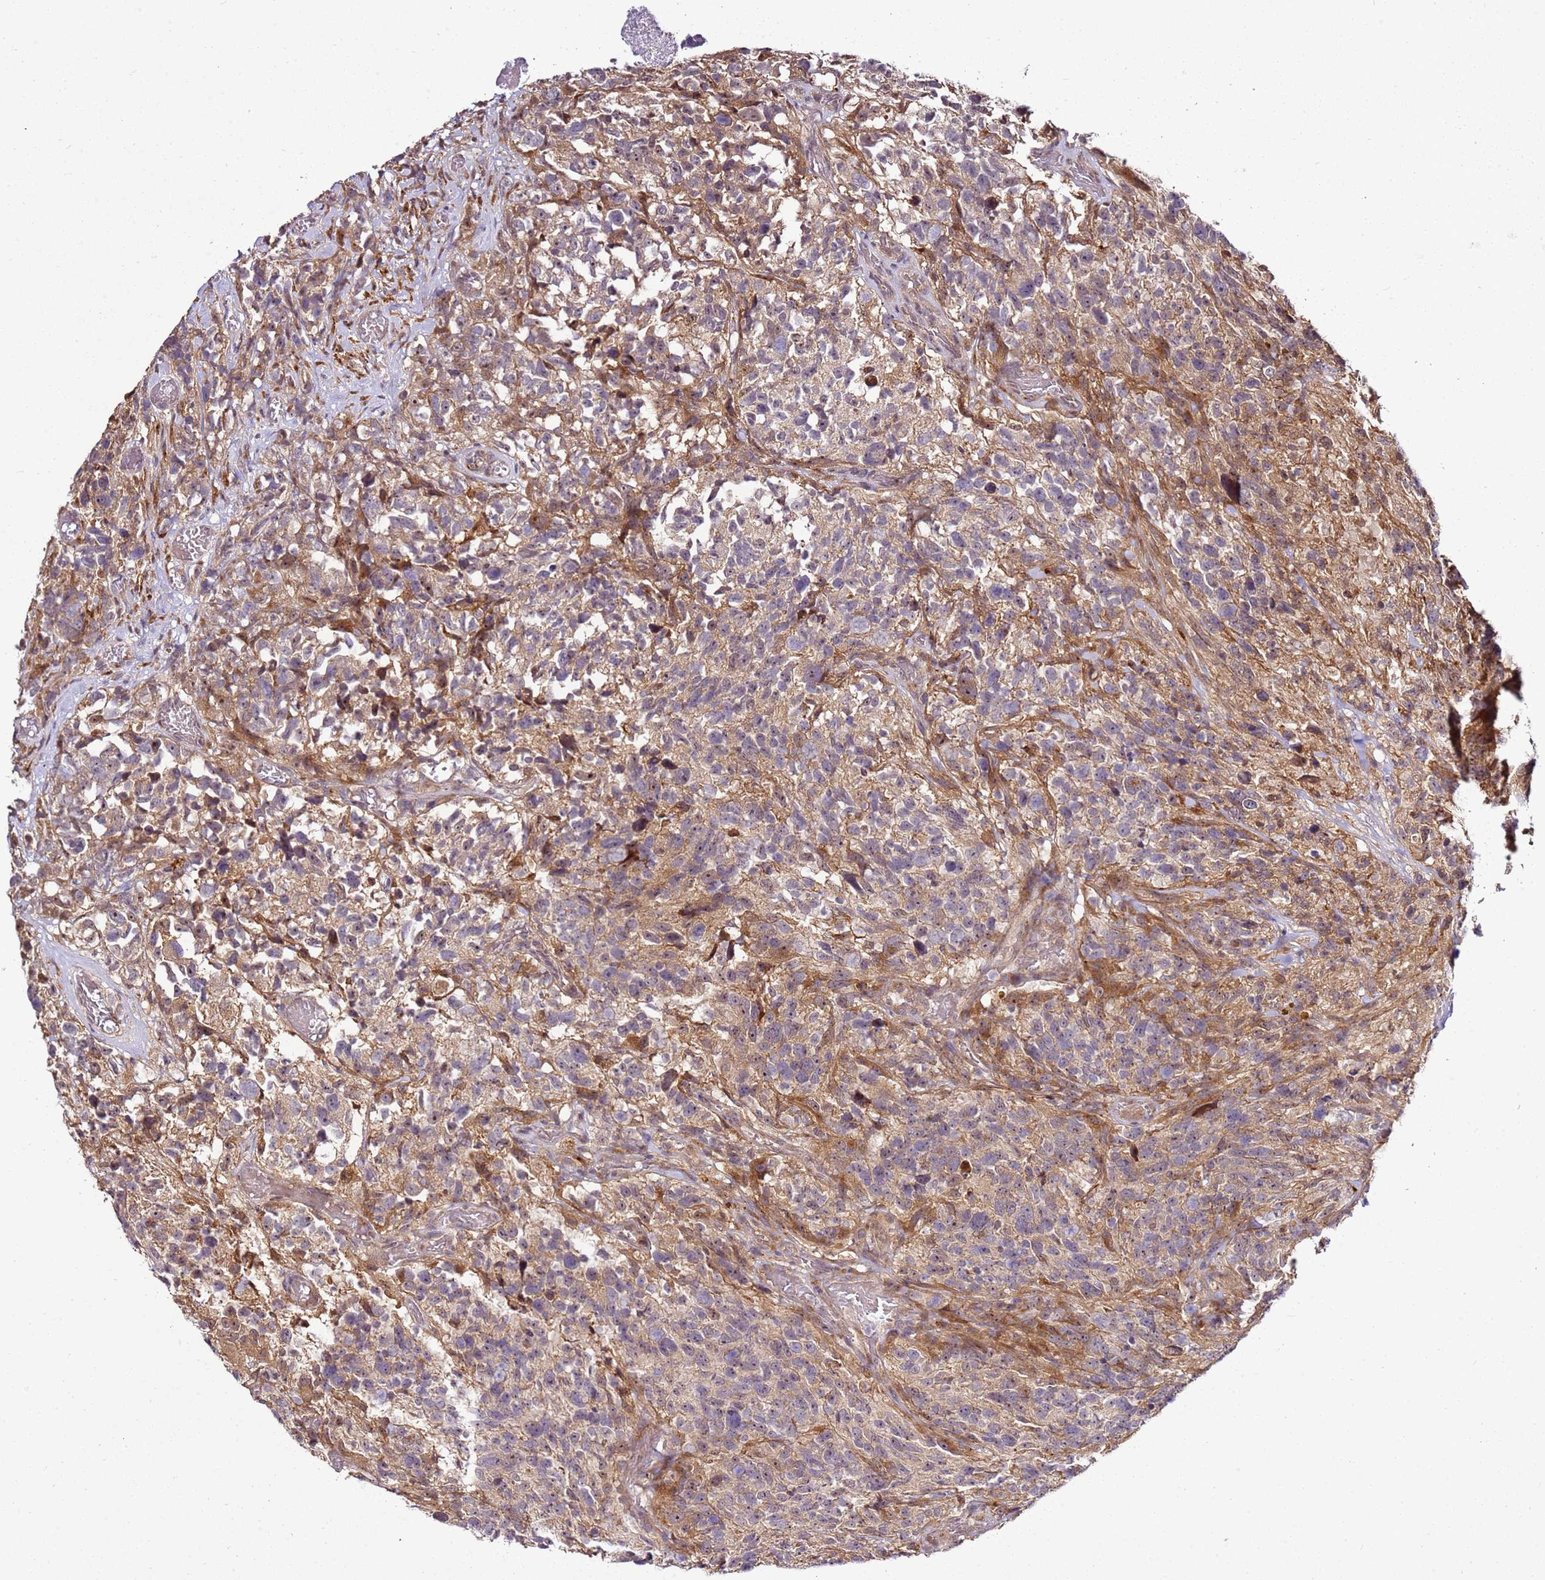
{"staining": {"intensity": "moderate", "quantity": "<25%", "location": "cytoplasmic/membranous"}, "tissue": "glioma", "cell_type": "Tumor cells", "image_type": "cancer", "snomed": [{"axis": "morphology", "description": "Glioma, malignant, High grade"}, {"axis": "topography", "description": "Brain"}], "caption": "A low amount of moderate cytoplasmic/membranous expression is appreciated in approximately <25% of tumor cells in high-grade glioma (malignant) tissue.", "gene": "RASA3", "patient": {"sex": "male", "age": 69}}